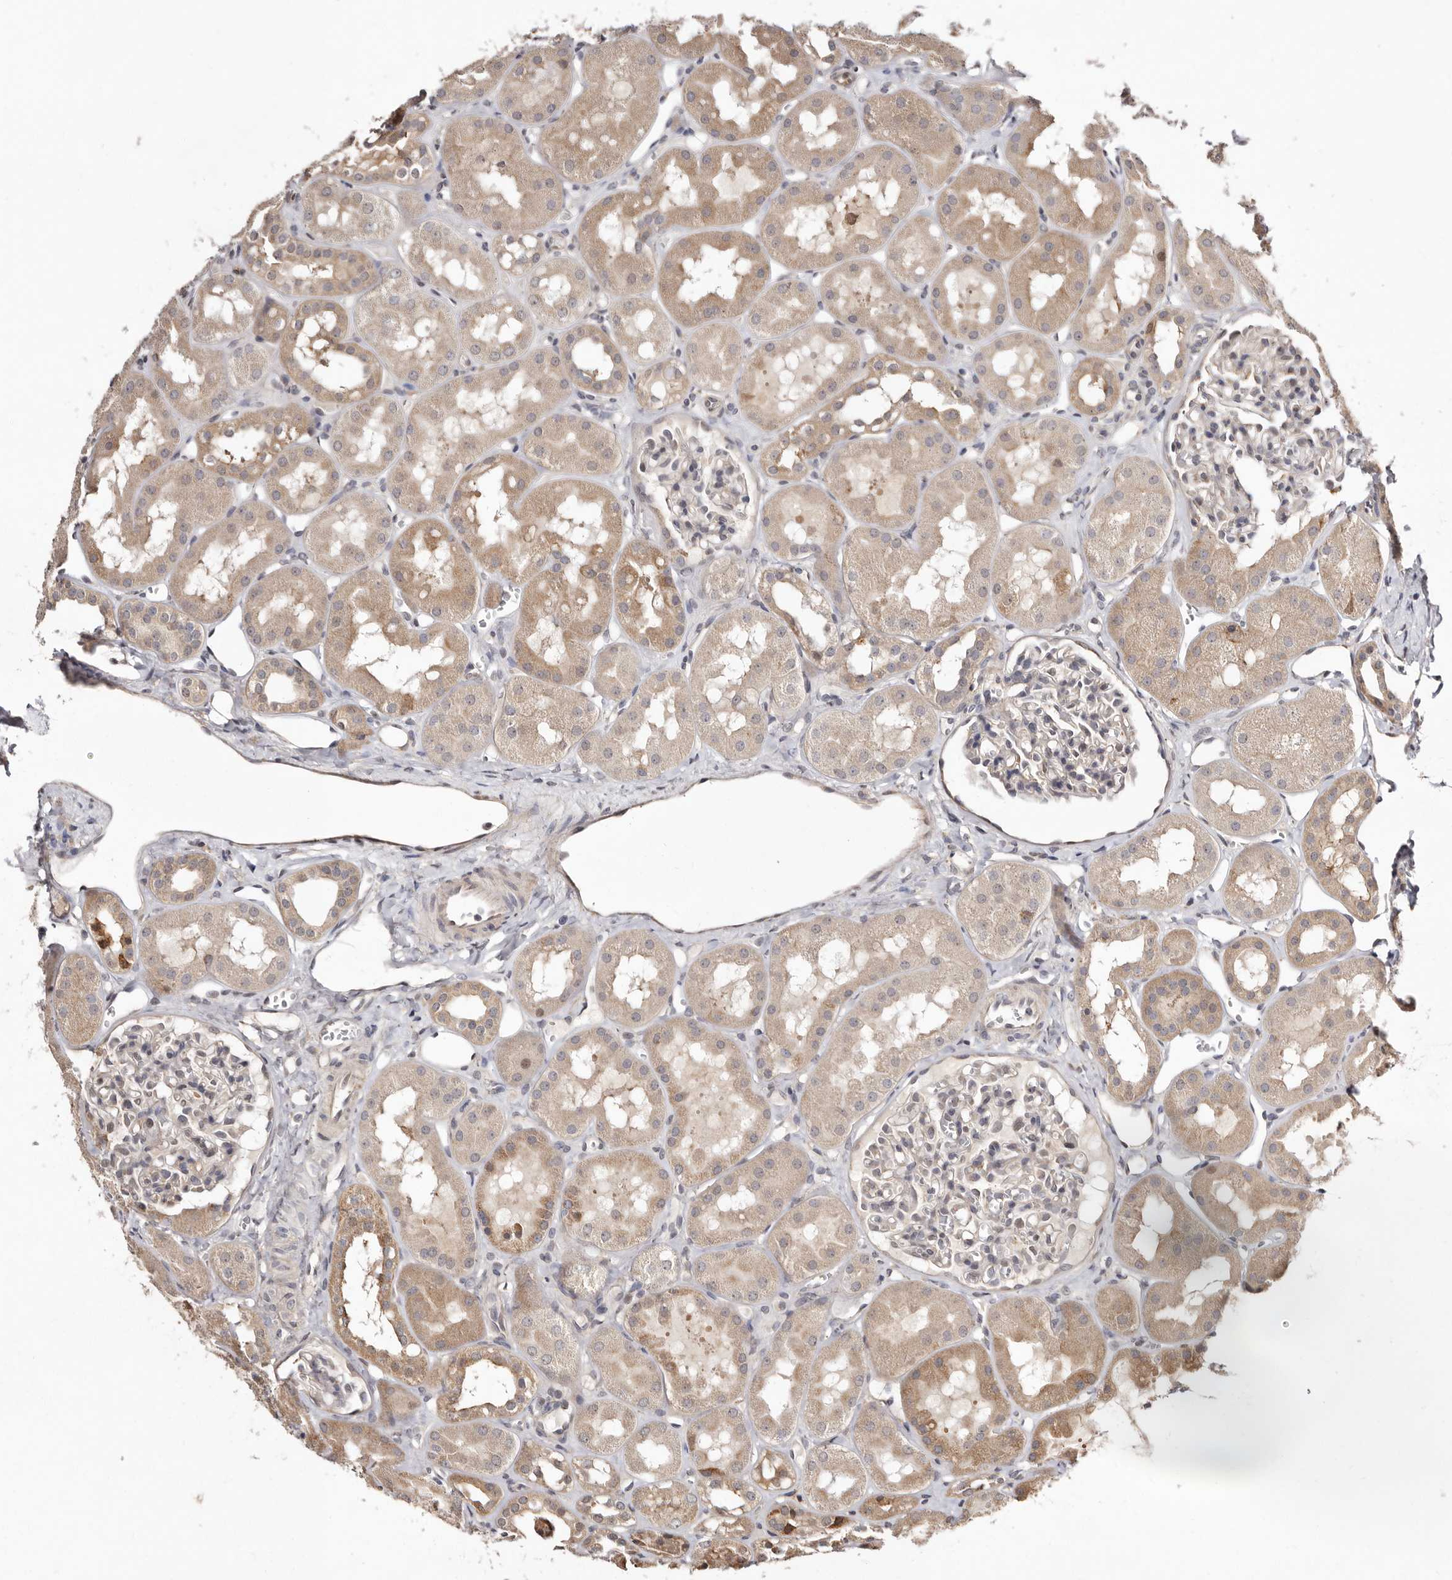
{"staining": {"intensity": "weak", "quantity": "<25%", "location": "cytoplasmic/membranous,nuclear"}, "tissue": "kidney", "cell_type": "Cells in glomeruli", "image_type": "normal", "snomed": [{"axis": "morphology", "description": "Normal tissue, NOS"}, {"axis": "topography", "description": "Kidney"}], "caption": "Unremarkable kidney was stained to show a protein in brown. There is no significant staining in cells in glomeruli. (IHC, brightfield microscopy, high magnification).", "gene": "RRM2B", "patient": {"sex": "male", "age": 16}}